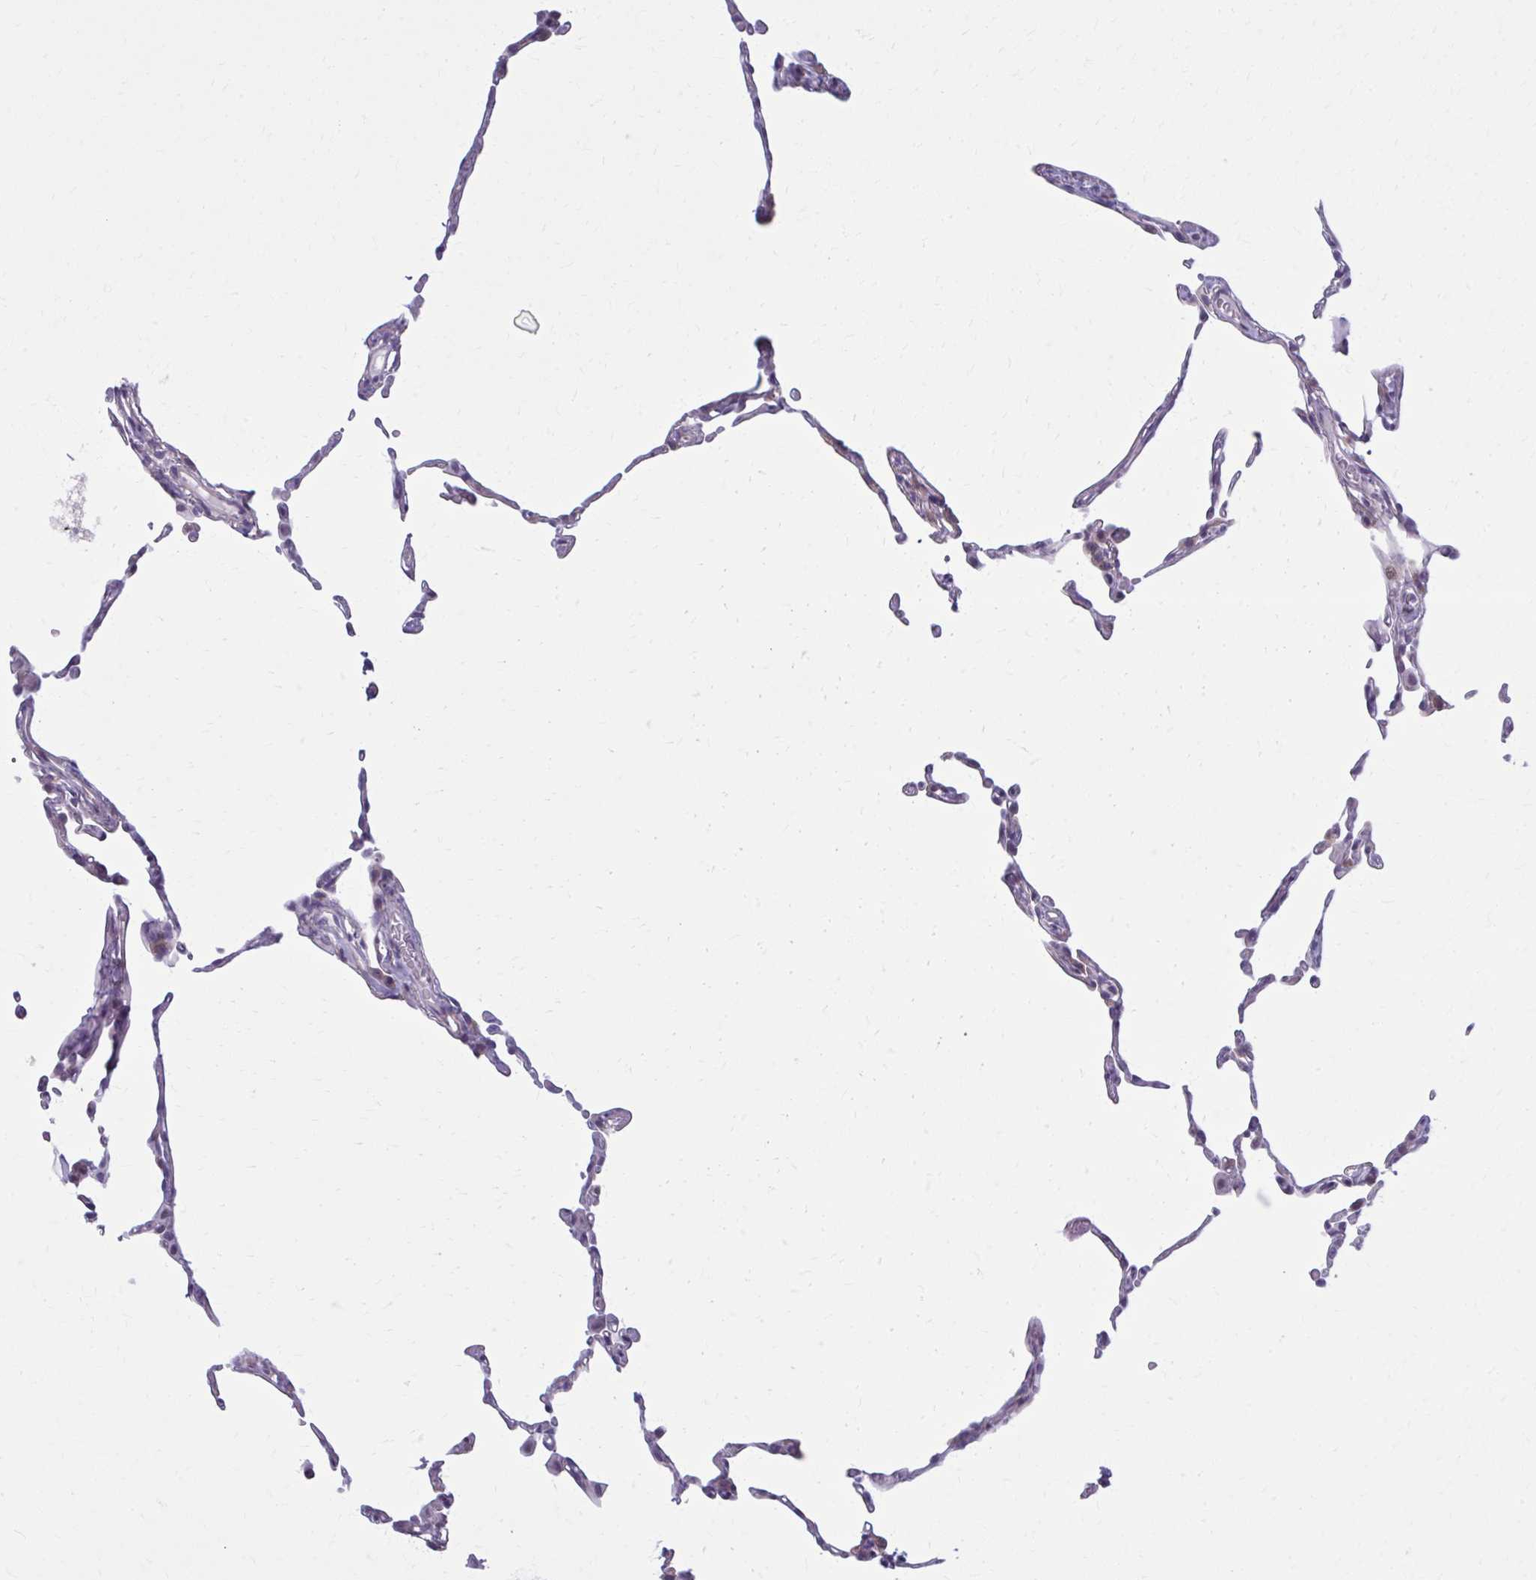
{"staining": {"intensity": "negative", "quantity": "none", "location": "none"}, "tissue": "lung", "cell_type": "Alveolar cells", "image_type": "normal", "snomed": [{"axis": "morphology", "description": "Normal tissue, NOS"}, {"axis": "topography", "description": "Lung"}], "caption": "This is an IHC histopathology image of unremarkable lung. There is no staining in alveolar cells.", "gene": "NUMBL", "patient": {"sex": "female", "age": 57}}